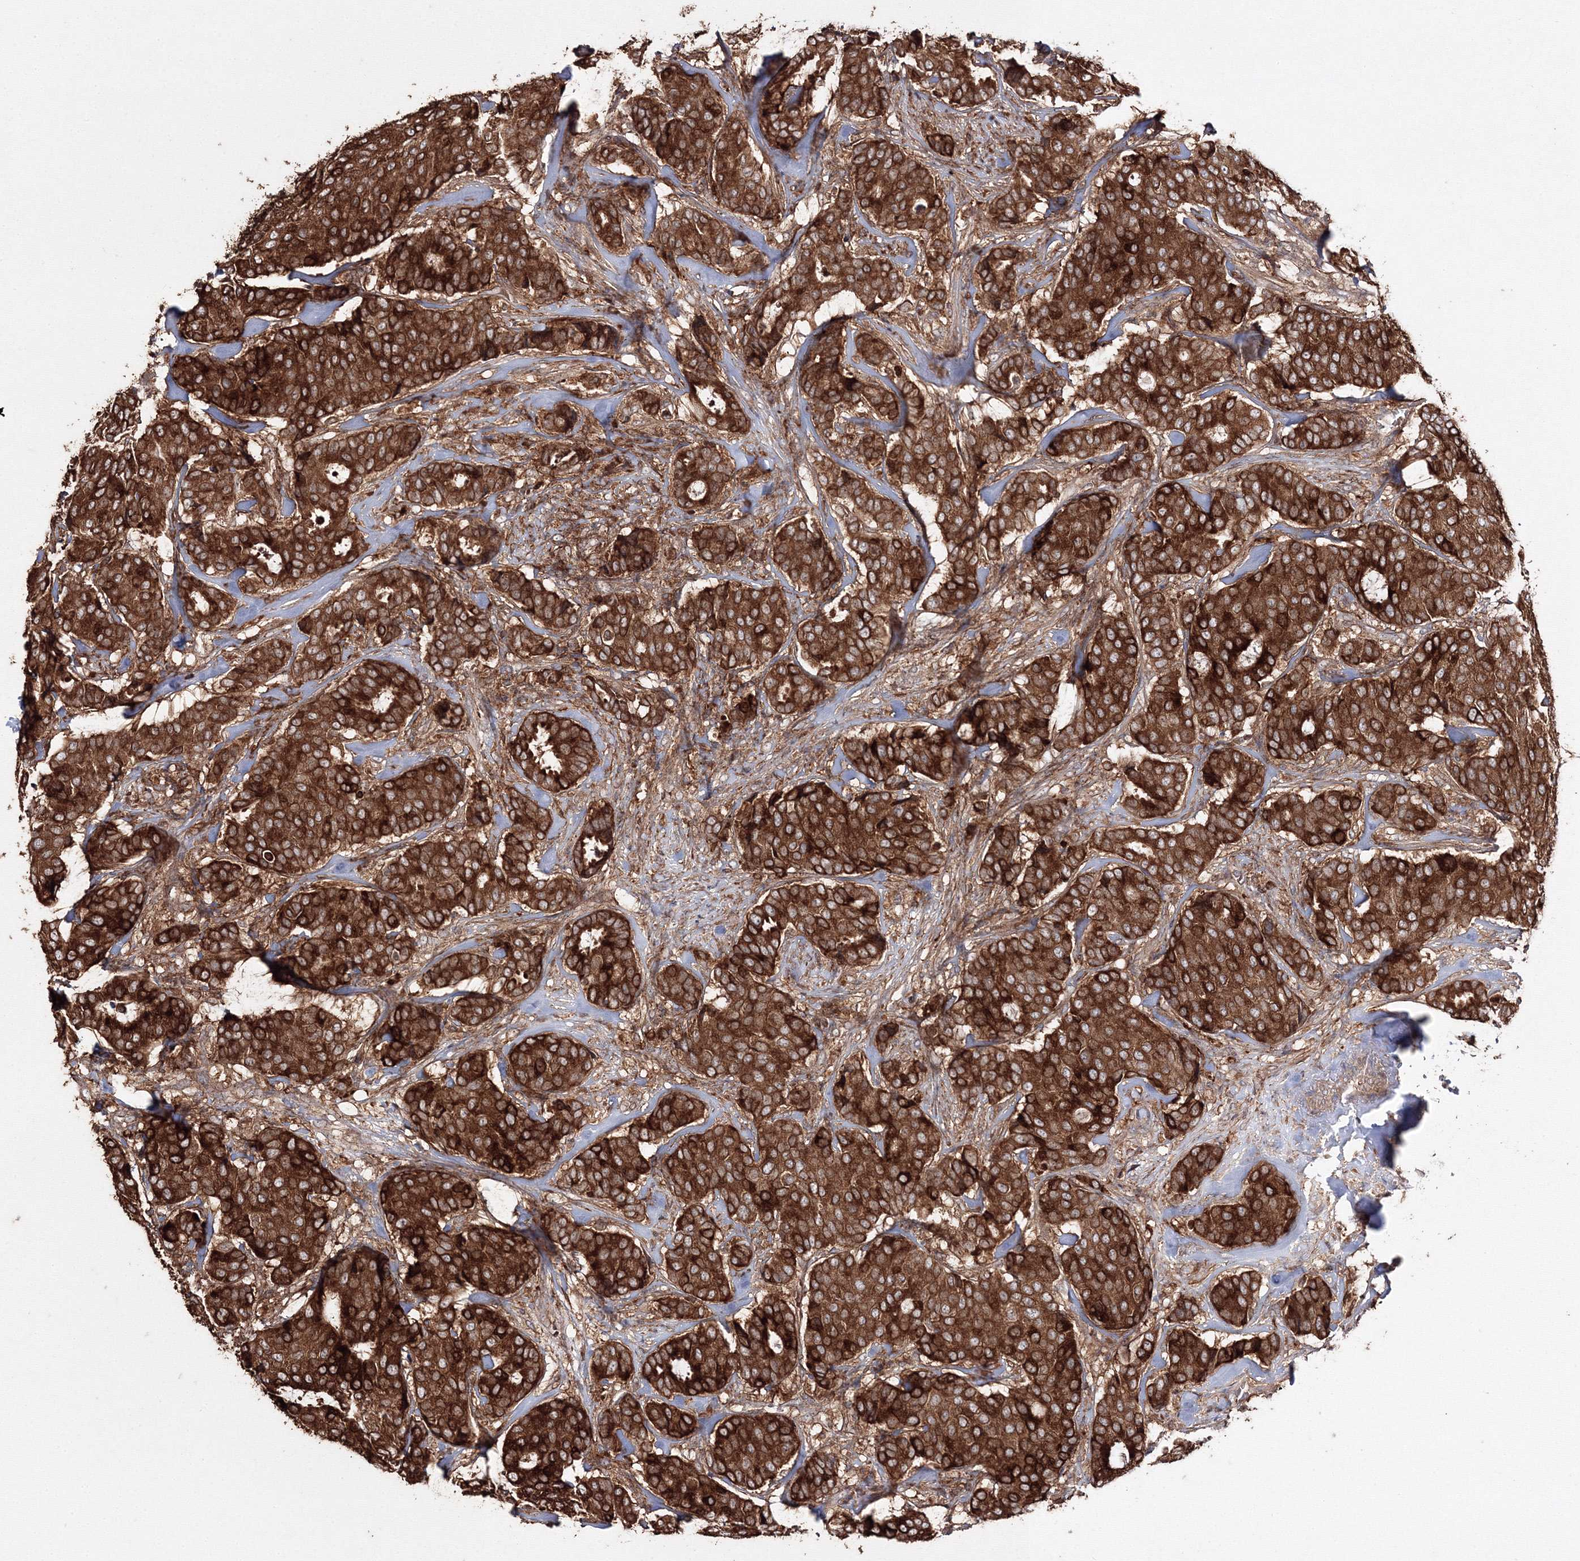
{"staining": {"intensity": "strong", "quantity": ">75%", "location": "cytoplasmic/membranous"}, "tissue": "breast cancer", "cell_type": "Tumor cells", "image_type": "cancer", "snomed": [{"axis": "morphology", "description": "Duct carcinoma"}, {"axis": "topography", "description": "Breast"}], "caption": "Approximately >75% of tumor cells in human infiltrating ductal carcinoma (breast) display strong cytoplasmic/membranous protein staining as visualized by brown immunohistochemical staining.", "gene": "DDO", "patient": {"sex": "female", "age": 75}}